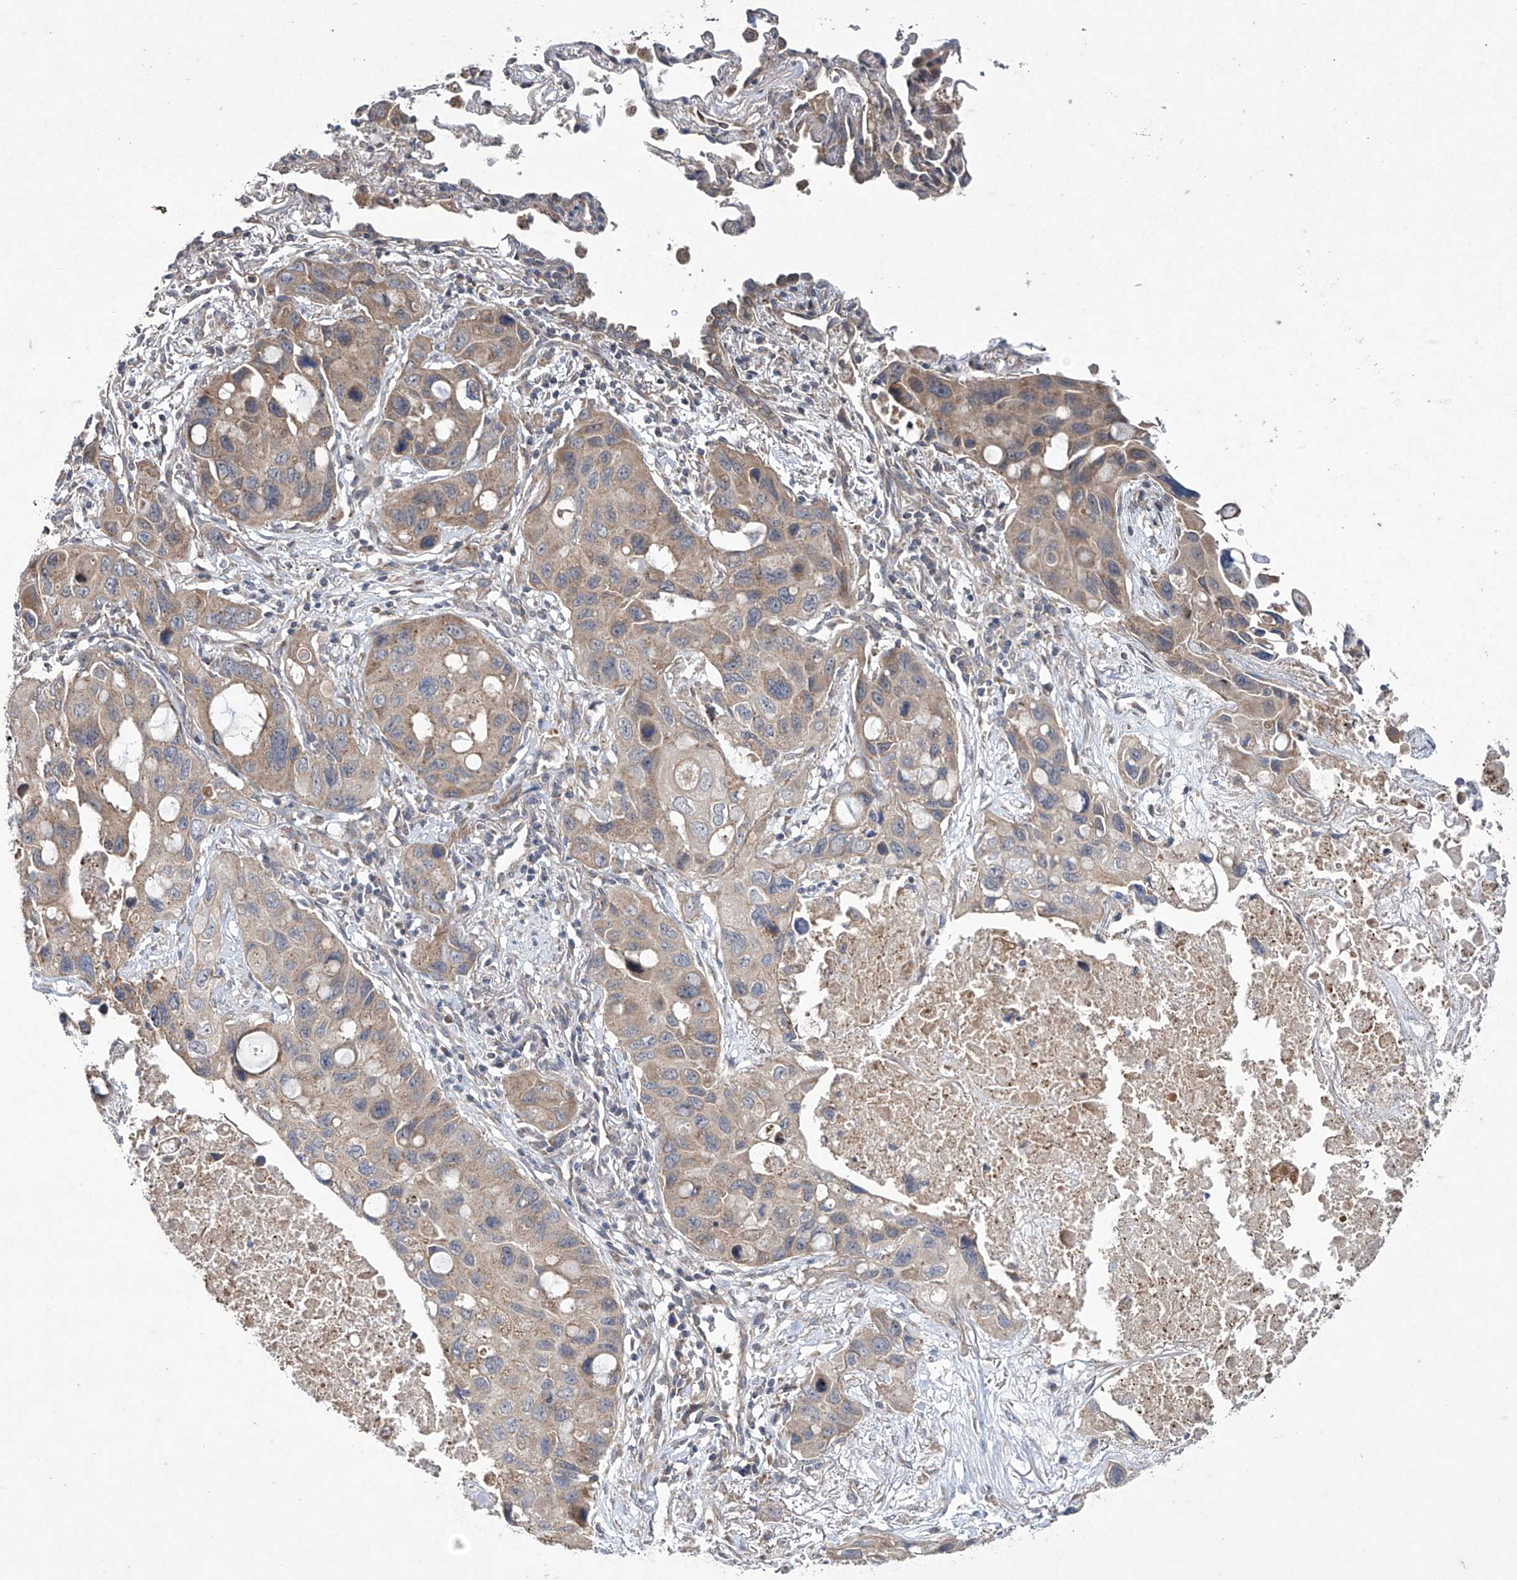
{"staining": {"intensity": "weak", "quantity": ">75%", "location": "cytoplasmic/membranous"}, "tissue": "lung cancer", "cell_type": "Tumor cells", "image_type": "cancer", "snomed": [{"axis": "morphology", "description": "Squamous cell carcinoma, NOS"}, {"axis": "topography", "description": "Lung"}], "caption": "Tumor cells display weak cytoplasmic/membranous expression in approximately >75% of cells in lung squamous cell carcinoma. (DAB (3,3'-diaminobenzidine) IHC with brightfield microscopy, high magnification).", "gene": "TRIM60", "patient": {"sex": "female", "age": 73}}